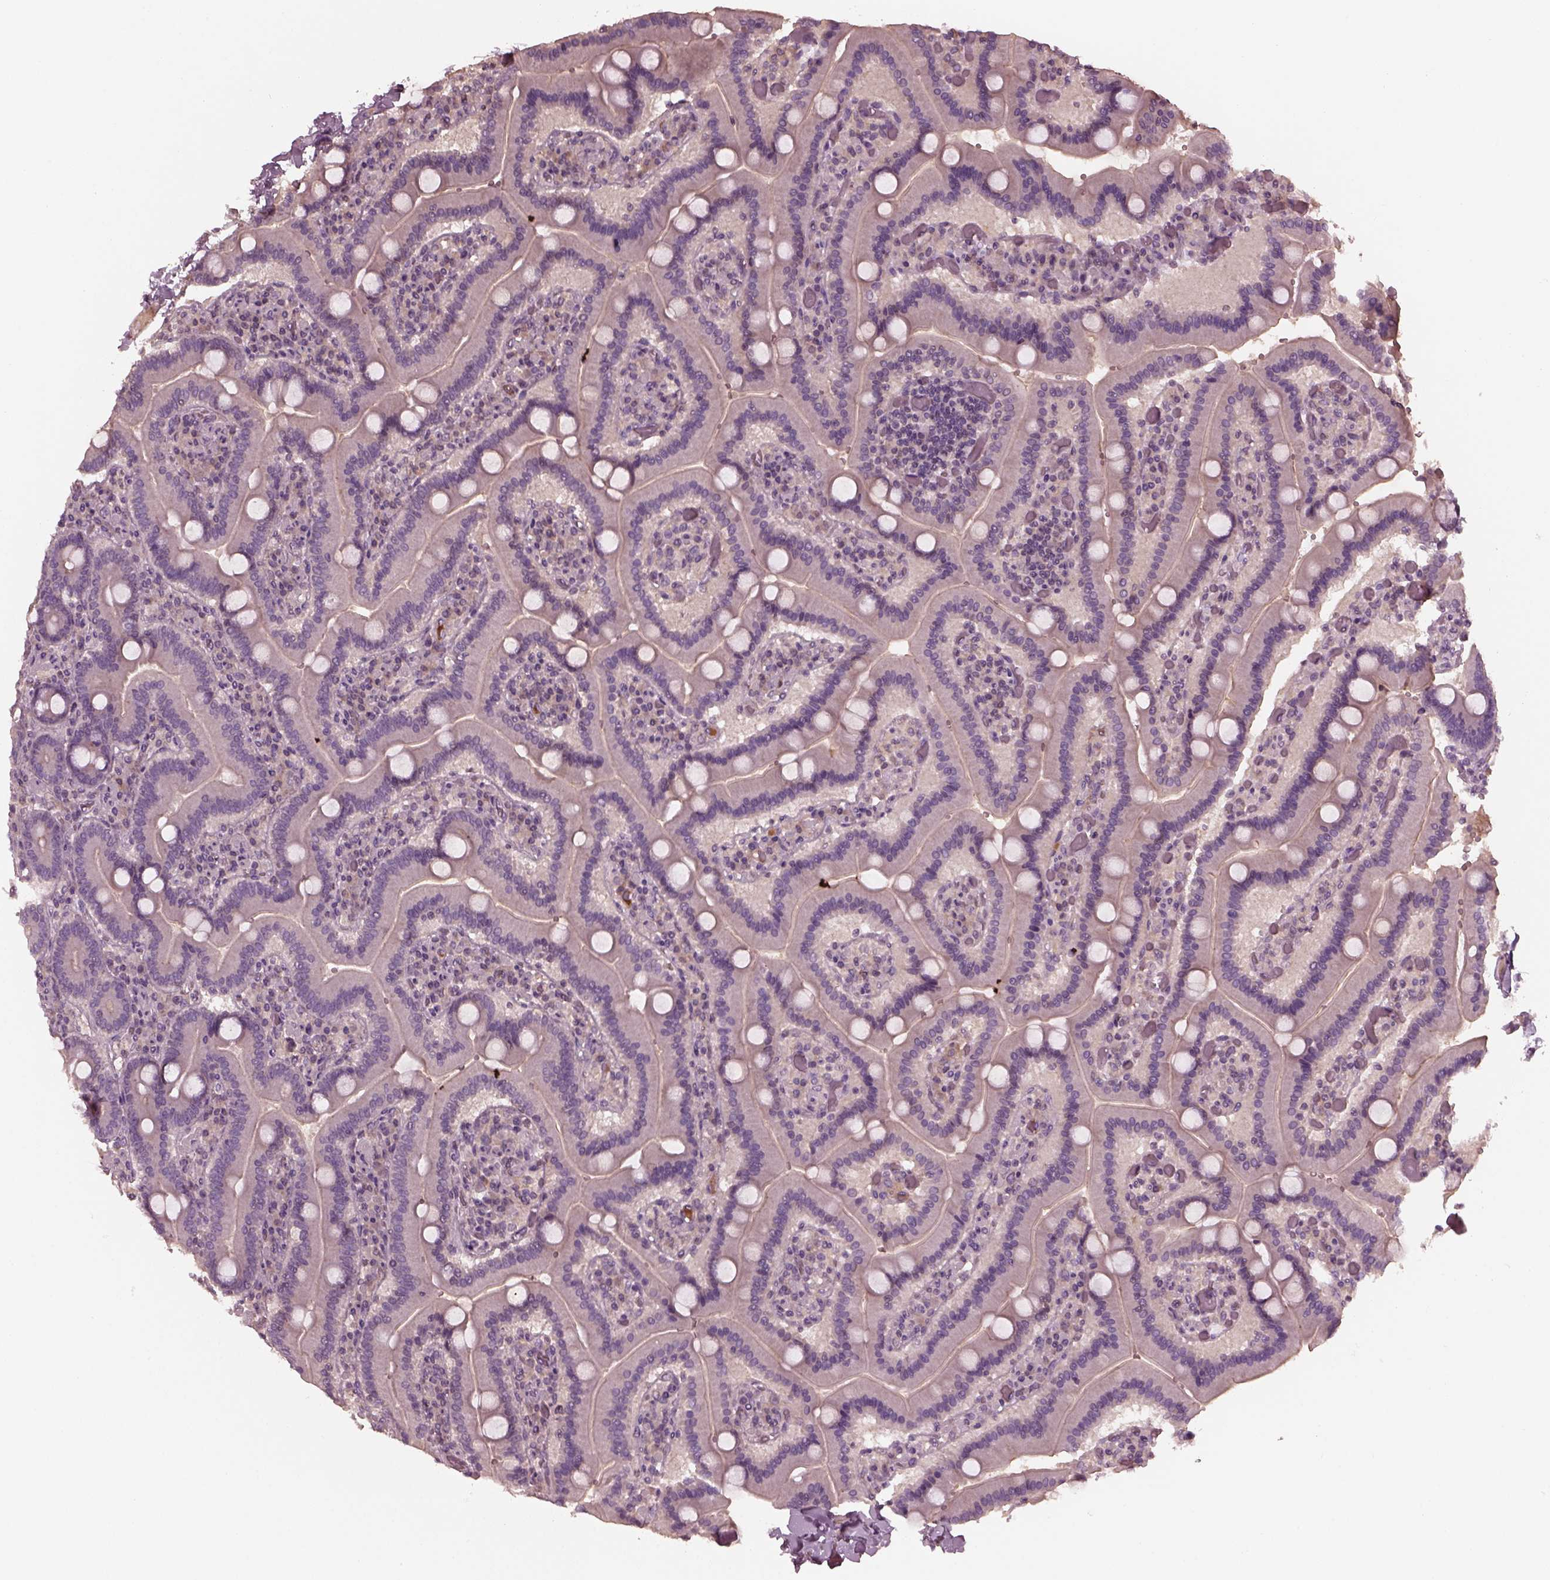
{"staining": {"intensity": "negative", "quantity": "none", "location": "none"}, "tissue": "duodenum", "cell_type": "Glandular cells", "image_type": "normal", "snomed": [{"axis": "morphology", "description": "Normal tissue, NOS"}, {"axis": "topography", "description": "Duodenum"}], "caption": "Duodenum stained for a protein using immunohistochemistry (IHC) demonstrates no positivity glandular cells.", "gene": "PORCN", "patient": {"sex": "female", "age": 62}}